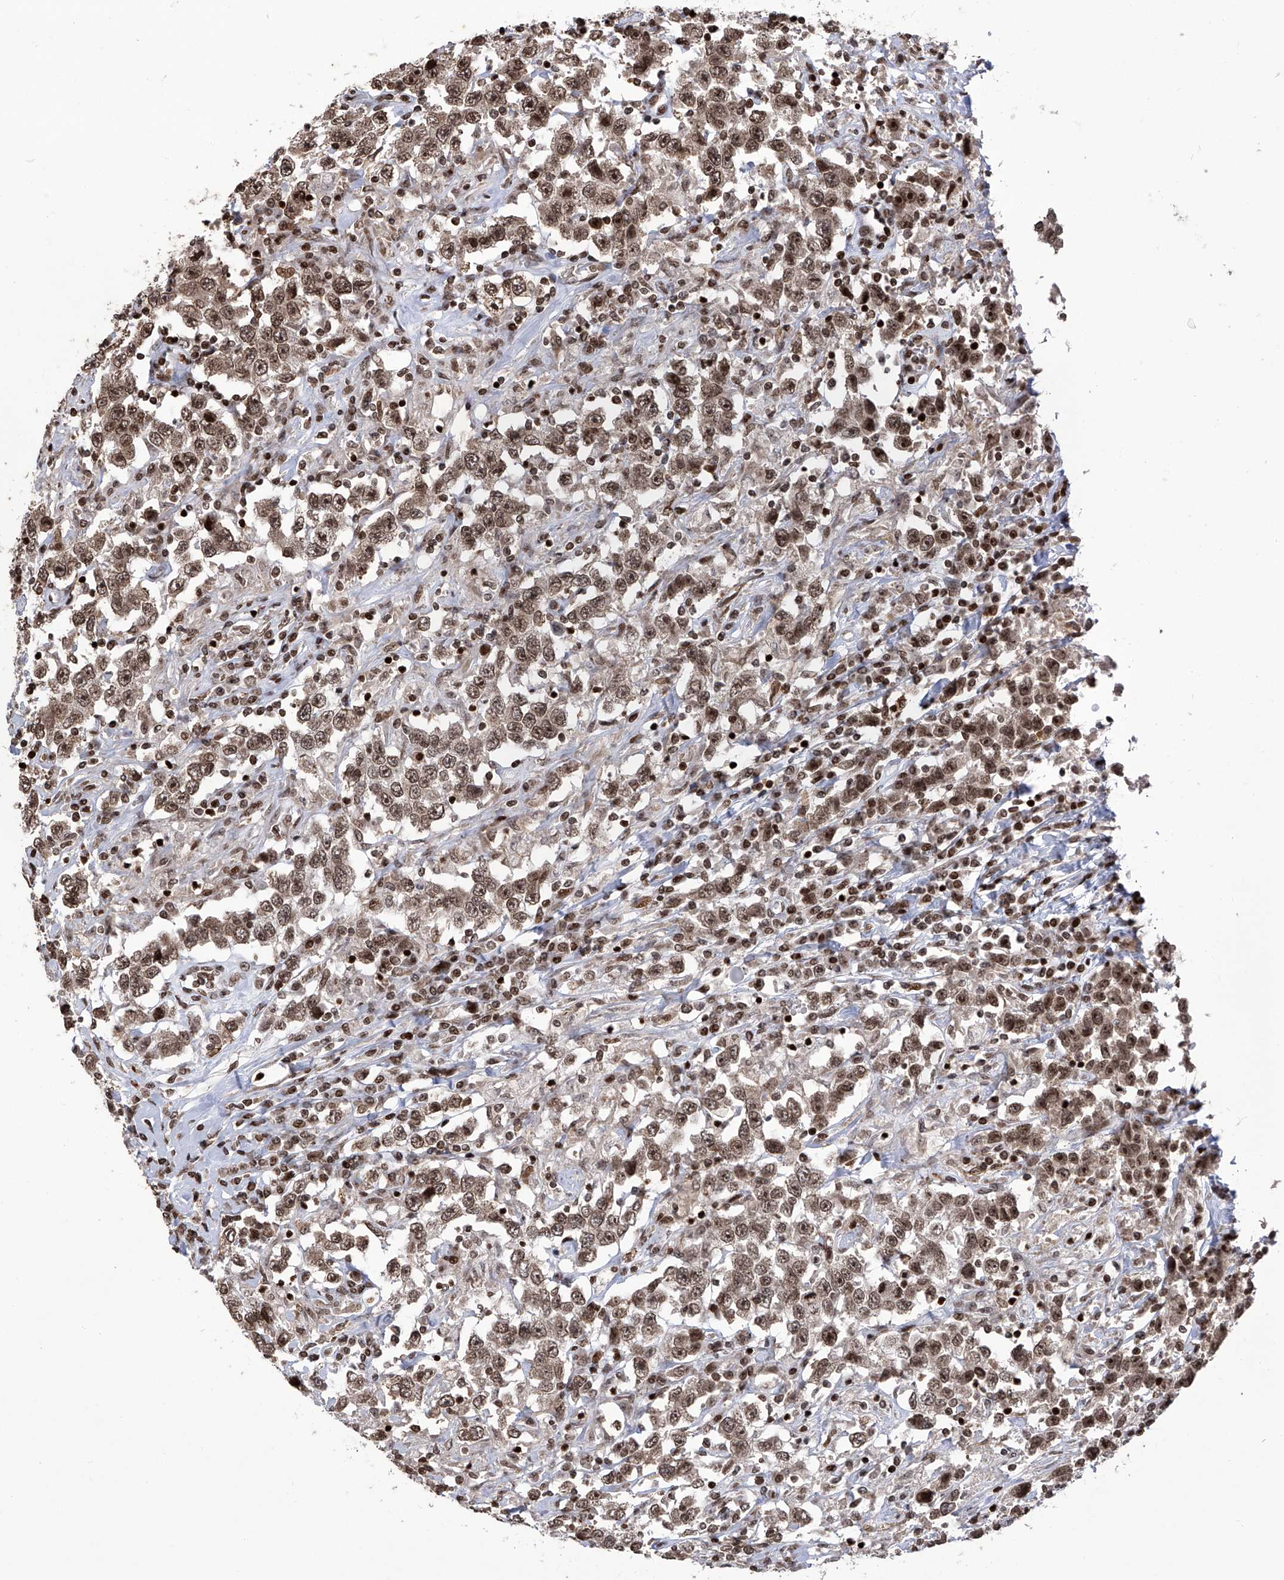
{"staining": {"intensity": "moderate", "quantity": ">75%", "location": "nuclear"}, "tissue": "testis cancer", "cell_type": "Tumor cells", "image_type": "cancer", "snomed": [{"axis": "morphology", "description": "Seminoma, NOS"}, {"axis": "topography", "description": "Testis"}], "caption": "The immunohistochemical stain shows moderate nuclear positivity in tumor cells of seminoma (testis) tissue. (DAB (3,3'-diaminobenzidine) = brown stain, brightfield microscopy at high magnification).", "gene": "PAK1IP1", "patient": {"sex": "male", "age": 41}}